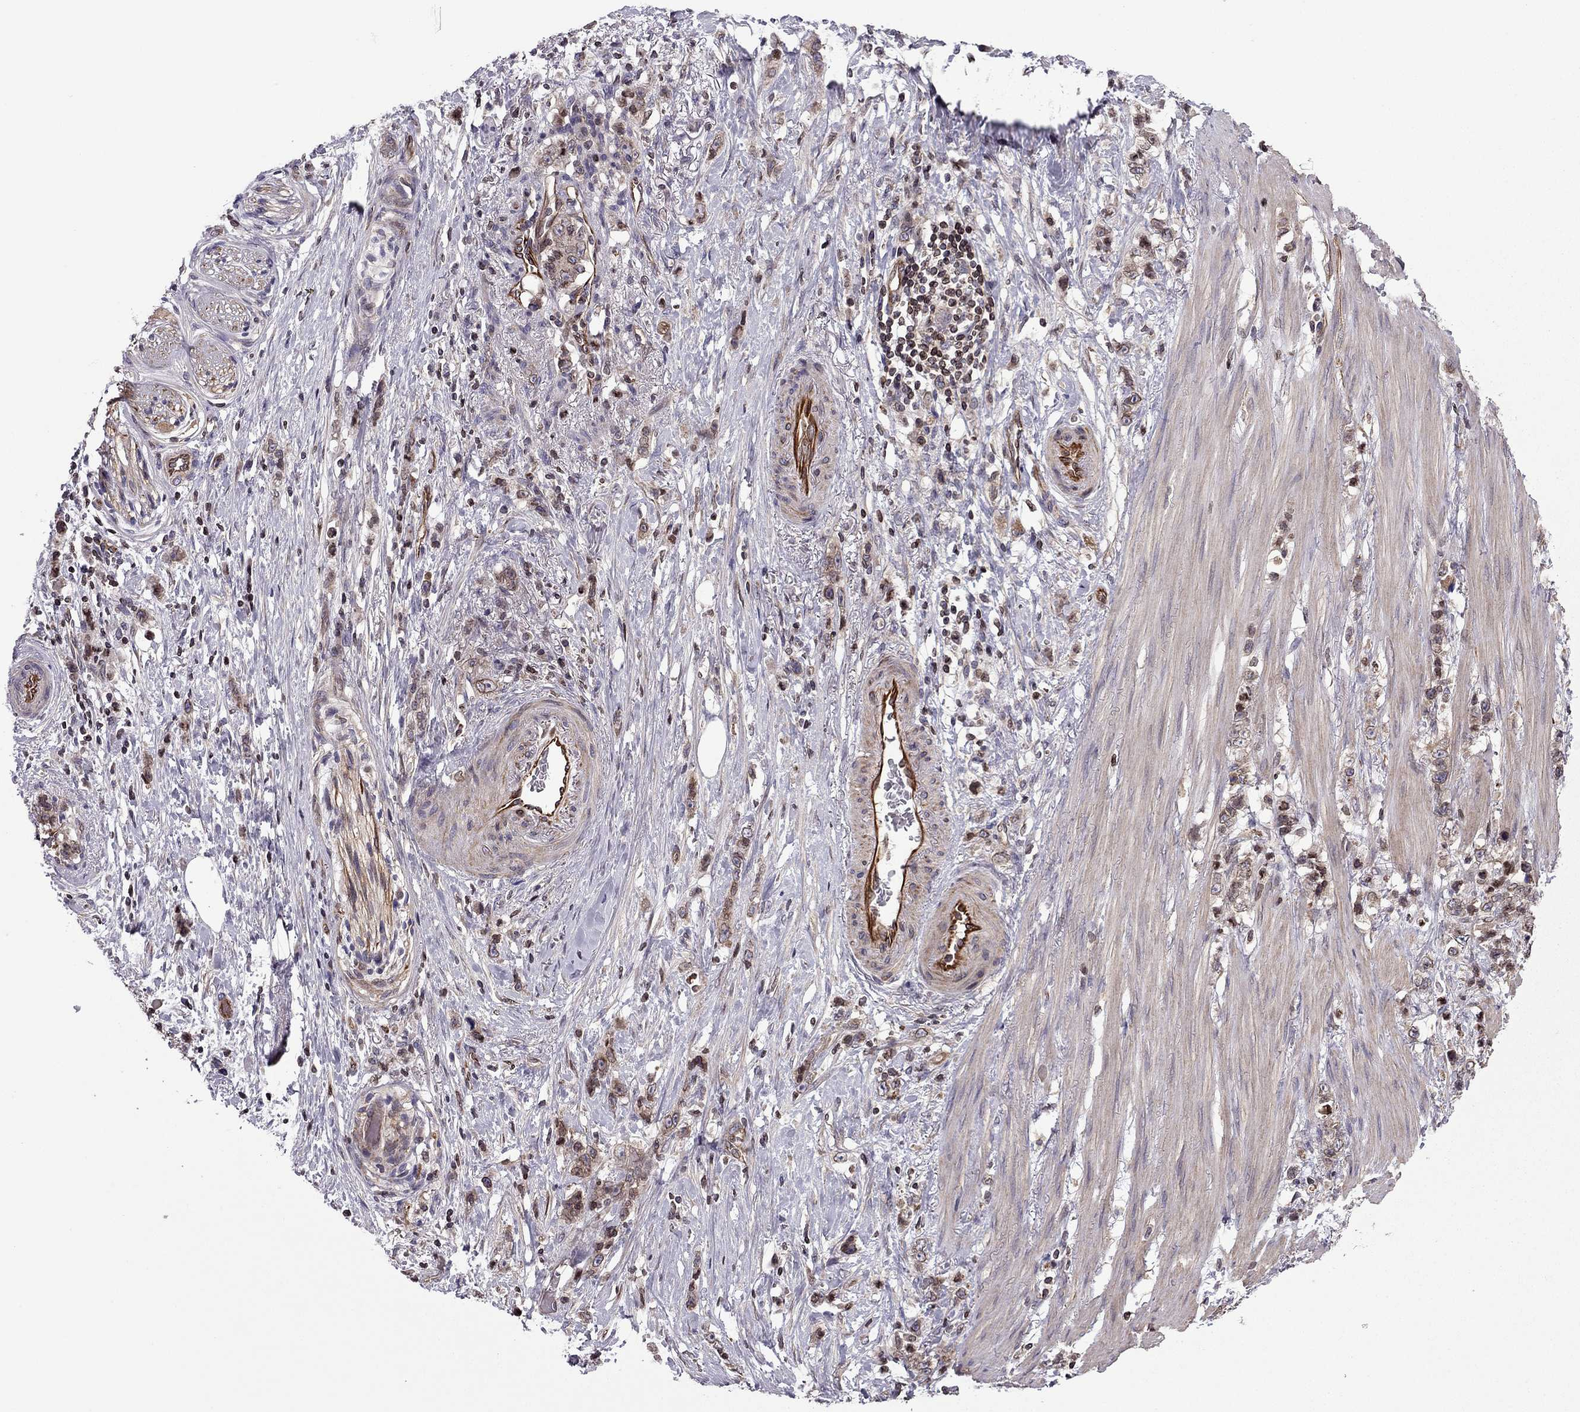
{"staining": {"intensity": "moderate", "quantity": "25%-75%", "location": "cytoplasmic/membranous"}, "tissue": "stomach cancer", "cell_type": "Tumor cells", "image_type": "cancer", "snomed": [{"axis": "morphology", "description": "Adenocarcinoma, NOS"}, {"axis": "topography", "description": "Stomach, lower"}], "caption": "Protein analysis of adenocarcinoma (stomach) tissue exhibits moderate cytoplasmic/membranous staining in about 25%-75% of tumor cells.", "gene": "CDC42BPA", "patient": {"sex": "male", "age": 88}}